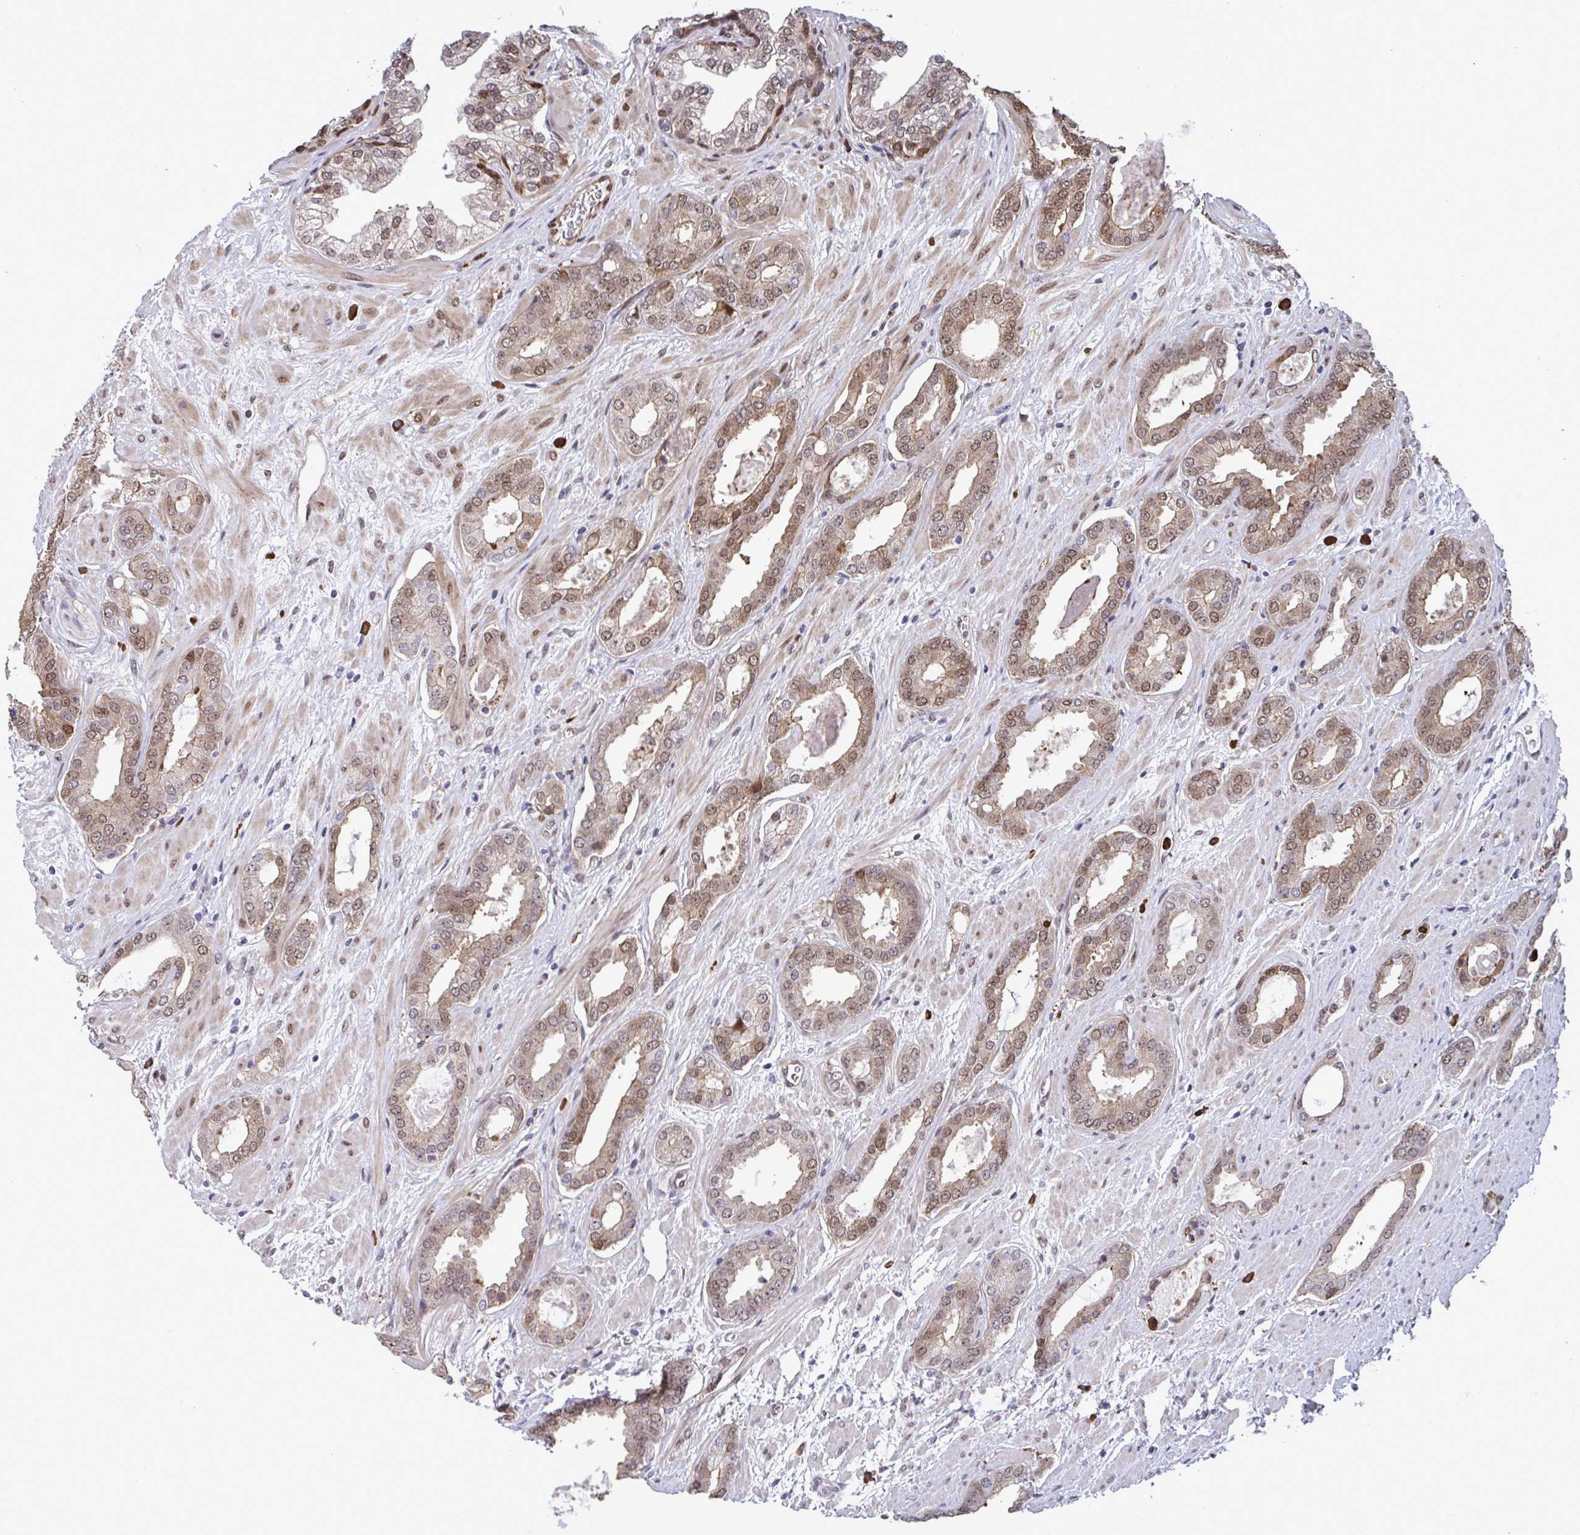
{"staining": {"intensity": "moderate", "quantity": ">75%", "location": "cytoplasmic/membranous,nuclear"}, "tissue": "prostate cancer", "cell_type": "Tumor cells", "image_type": "cancer", "snomed": [{"axis": "morphology", "description": "Adenocarcinoma, High grade"}, {"axis": "topography", "description": "Prostate"}], "caption": "DAB (3,3'-diaminobenzidine) immunohistochemical staining of prostate cancer (high-grade adenocarcinoma) demonstrates moderate cytoplasmic/membranous and nuclear protein positivity in about >75% of tumor cells.", "gene": "PELI2", "patient": {"sex": "male", "age": 58}}